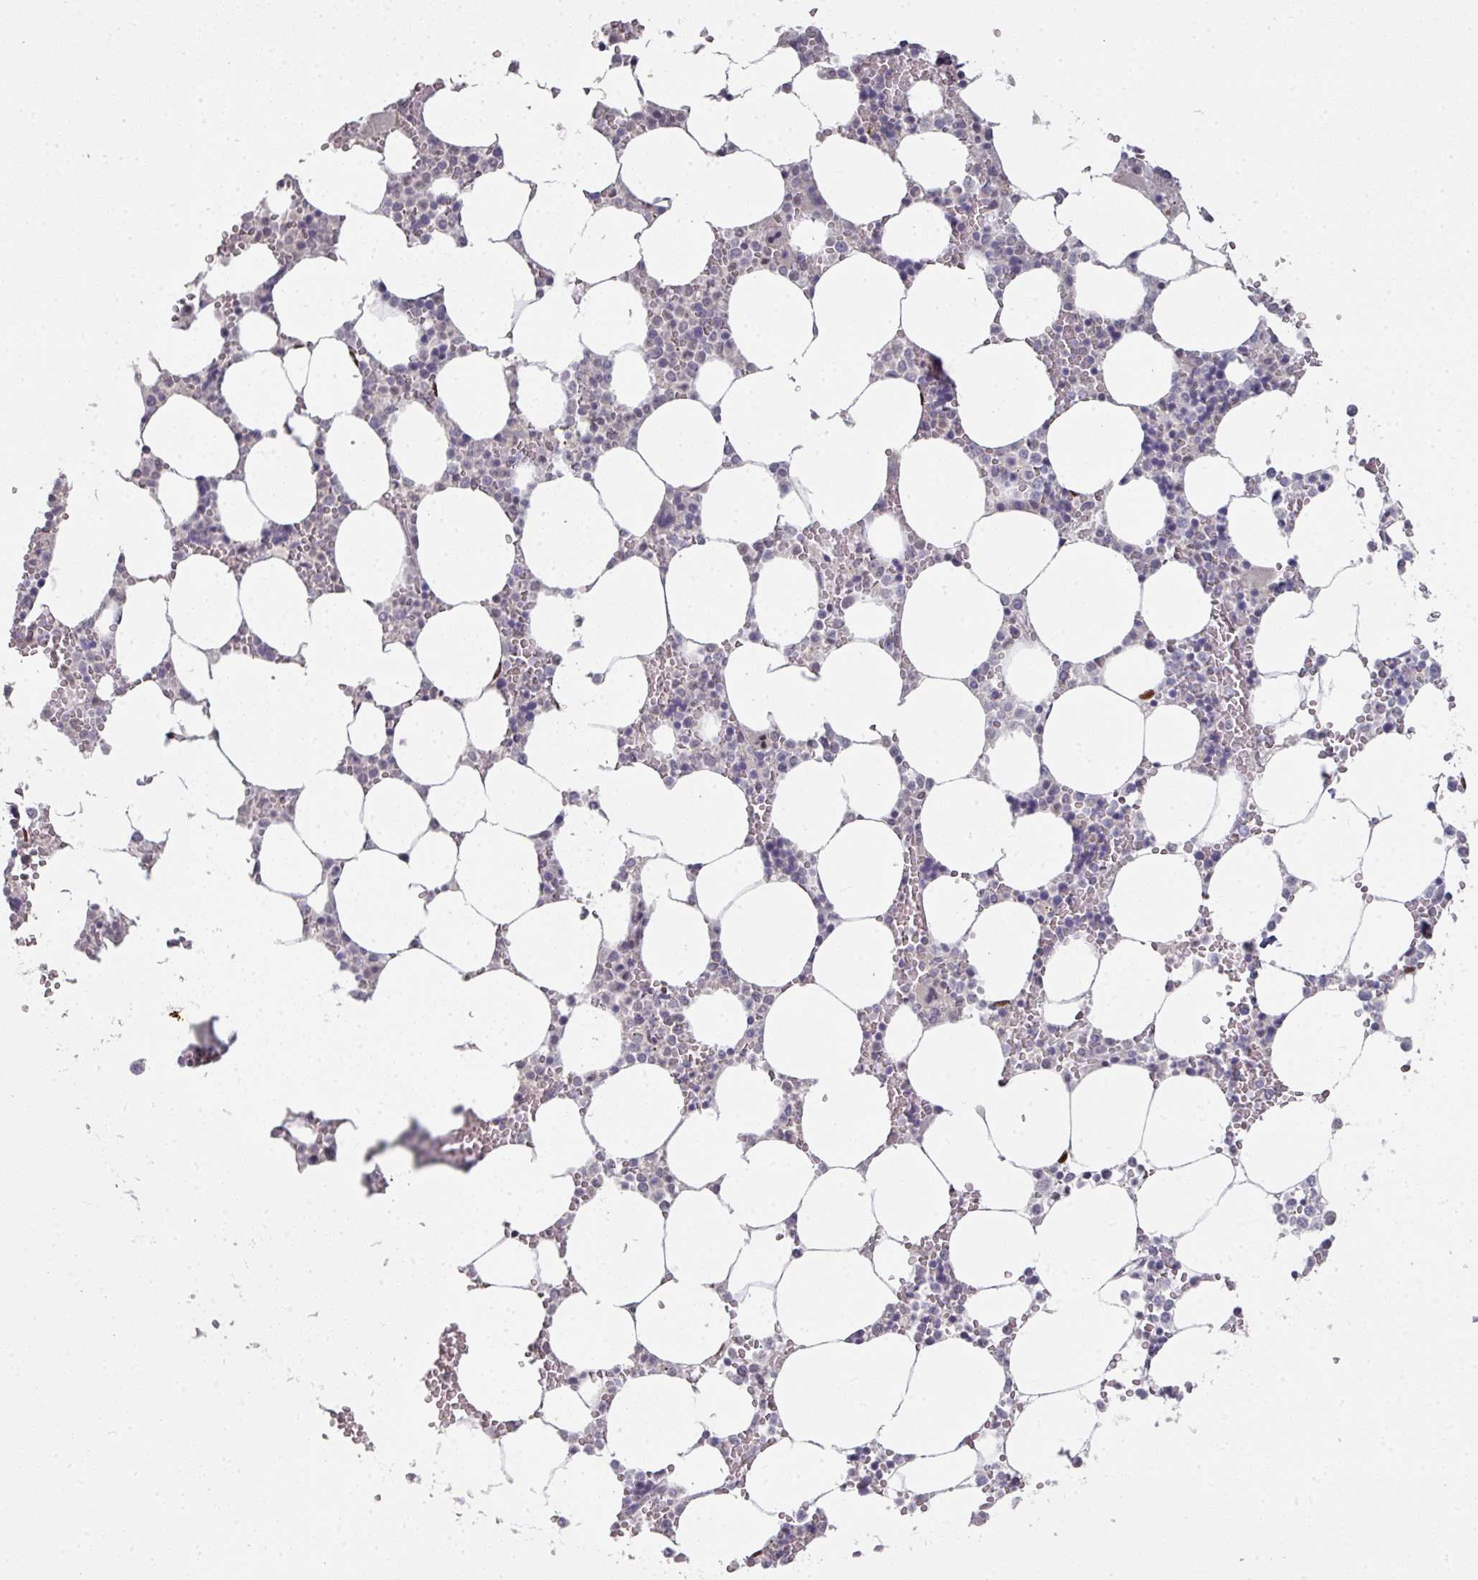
{"staining": {"intensity": "negative", "quantity": "none", "location": "none"}, "tissue": "bone marrow", "cell_type": "Hematopoietic cells", "image_type": "normal", "snomed": [{"axis": "morphology", "description": "Normal tissue, NOS"}, {"axis": "topography", "description": "Bone marrow"}], "caption": "IHC photomicrograph of normal bone marrow: human bone marrow stained with DAB displays no significant protein expression in hematopoietic cells. (Brightfield microscopy of DAB (3,3'-diaminobenzidine) immunohistochemistry (IHC) at high magnification).", "gene": "GTF2H3", "patient": {"sex": "male", "age": 64}}